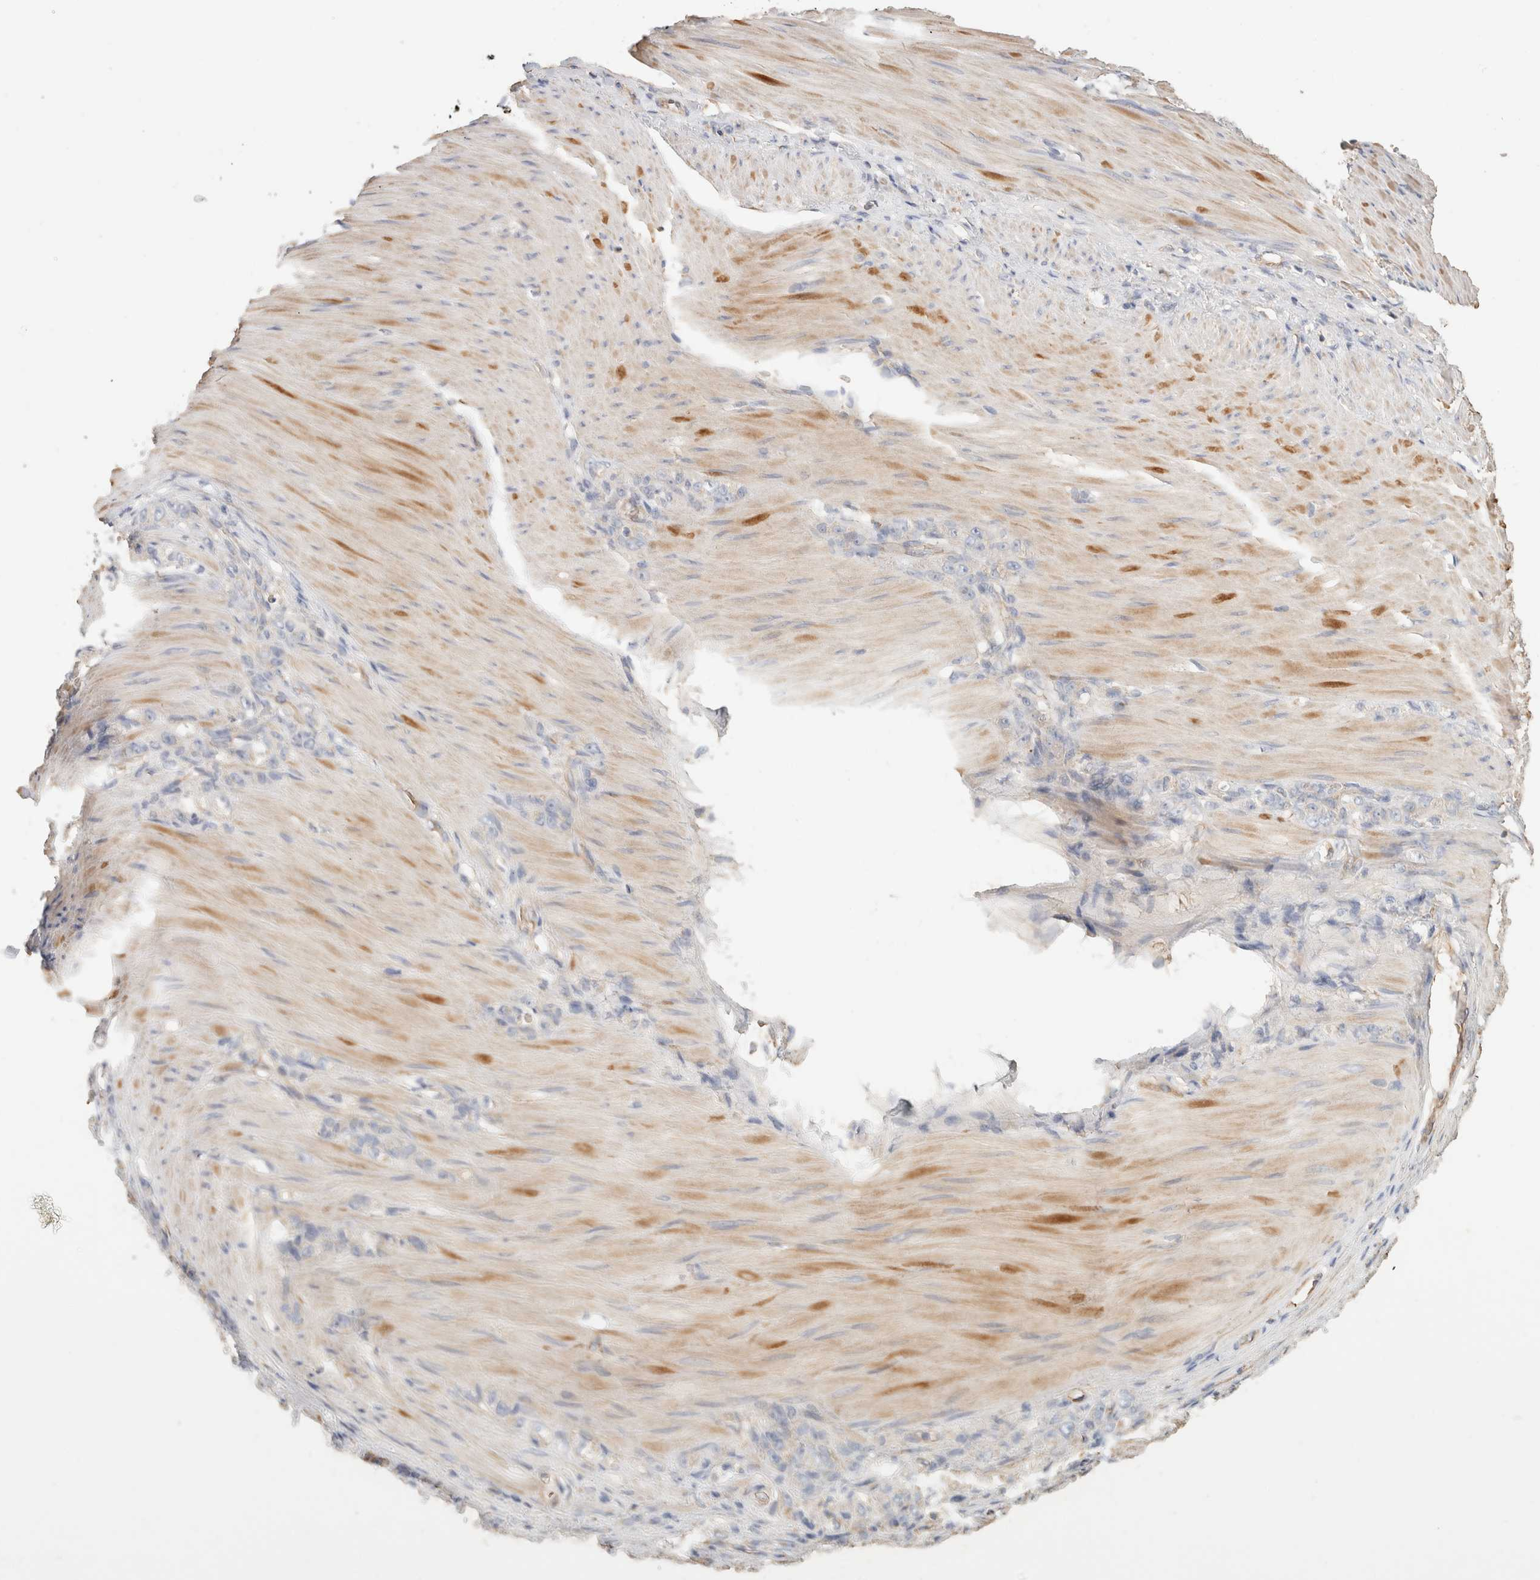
{"staining": {"intensity": "negative", "quantity": "none", "location": "none"}, "tissue": "stomach cancer", "cell_type": "Tumor cells", "image_type": "cancer", "snomed": [{"axis": "morphology", "description": "Normal tissue, NOS"}, {"axis": "morphology", "description": "Adenocarcinoma, NOS"}, {"axis": "topography", "description": "Stomach"}], "caption": "The IHC image has no significant positivity in tumor cells of adenocarcinoma (stomach) tissue.", "gene": "PROS1", "patient": {"sex": "male", "age": 82}}